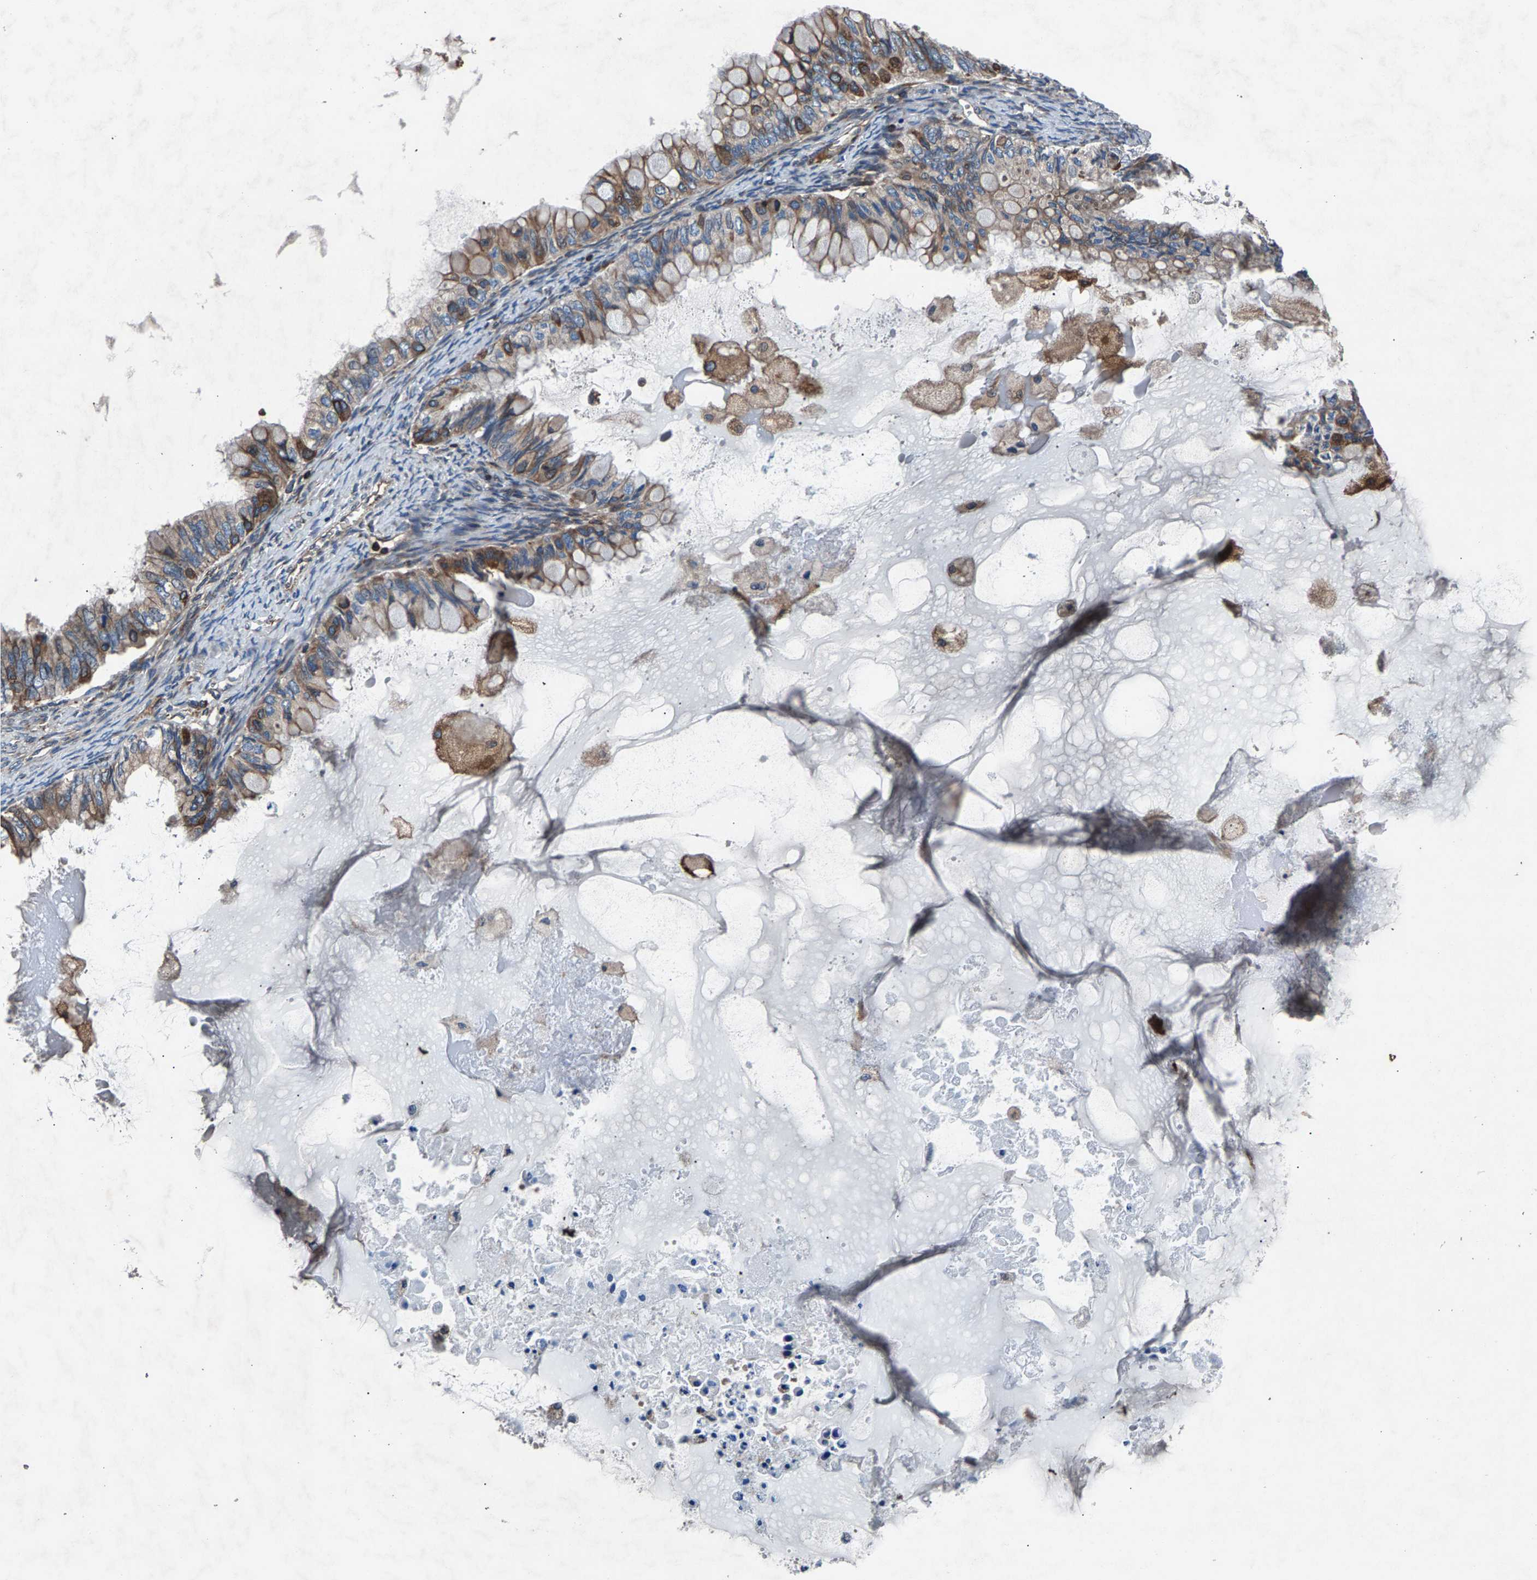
{"staining": {"intensity": "moderate", "quantity": ">75%", "location": "cytoplasmic/membranous"}, "tissue": "ovarian cancer", "cell_type": "Tumor cells", "image_type": "cancer", "snomed": [{"axis": "morphology", "description": "Cystadenocarcinoma, mucinous, NOS"}, {"axis": "topography", "description": "Ovary"}], "caption": "Ovarian cancer tissue demonstrates moderate cytoplasmic/membranous staining in about >75% of tumor cells", "gene": "LPCAT1", "patient": {"sex": "female", "age": 80}}